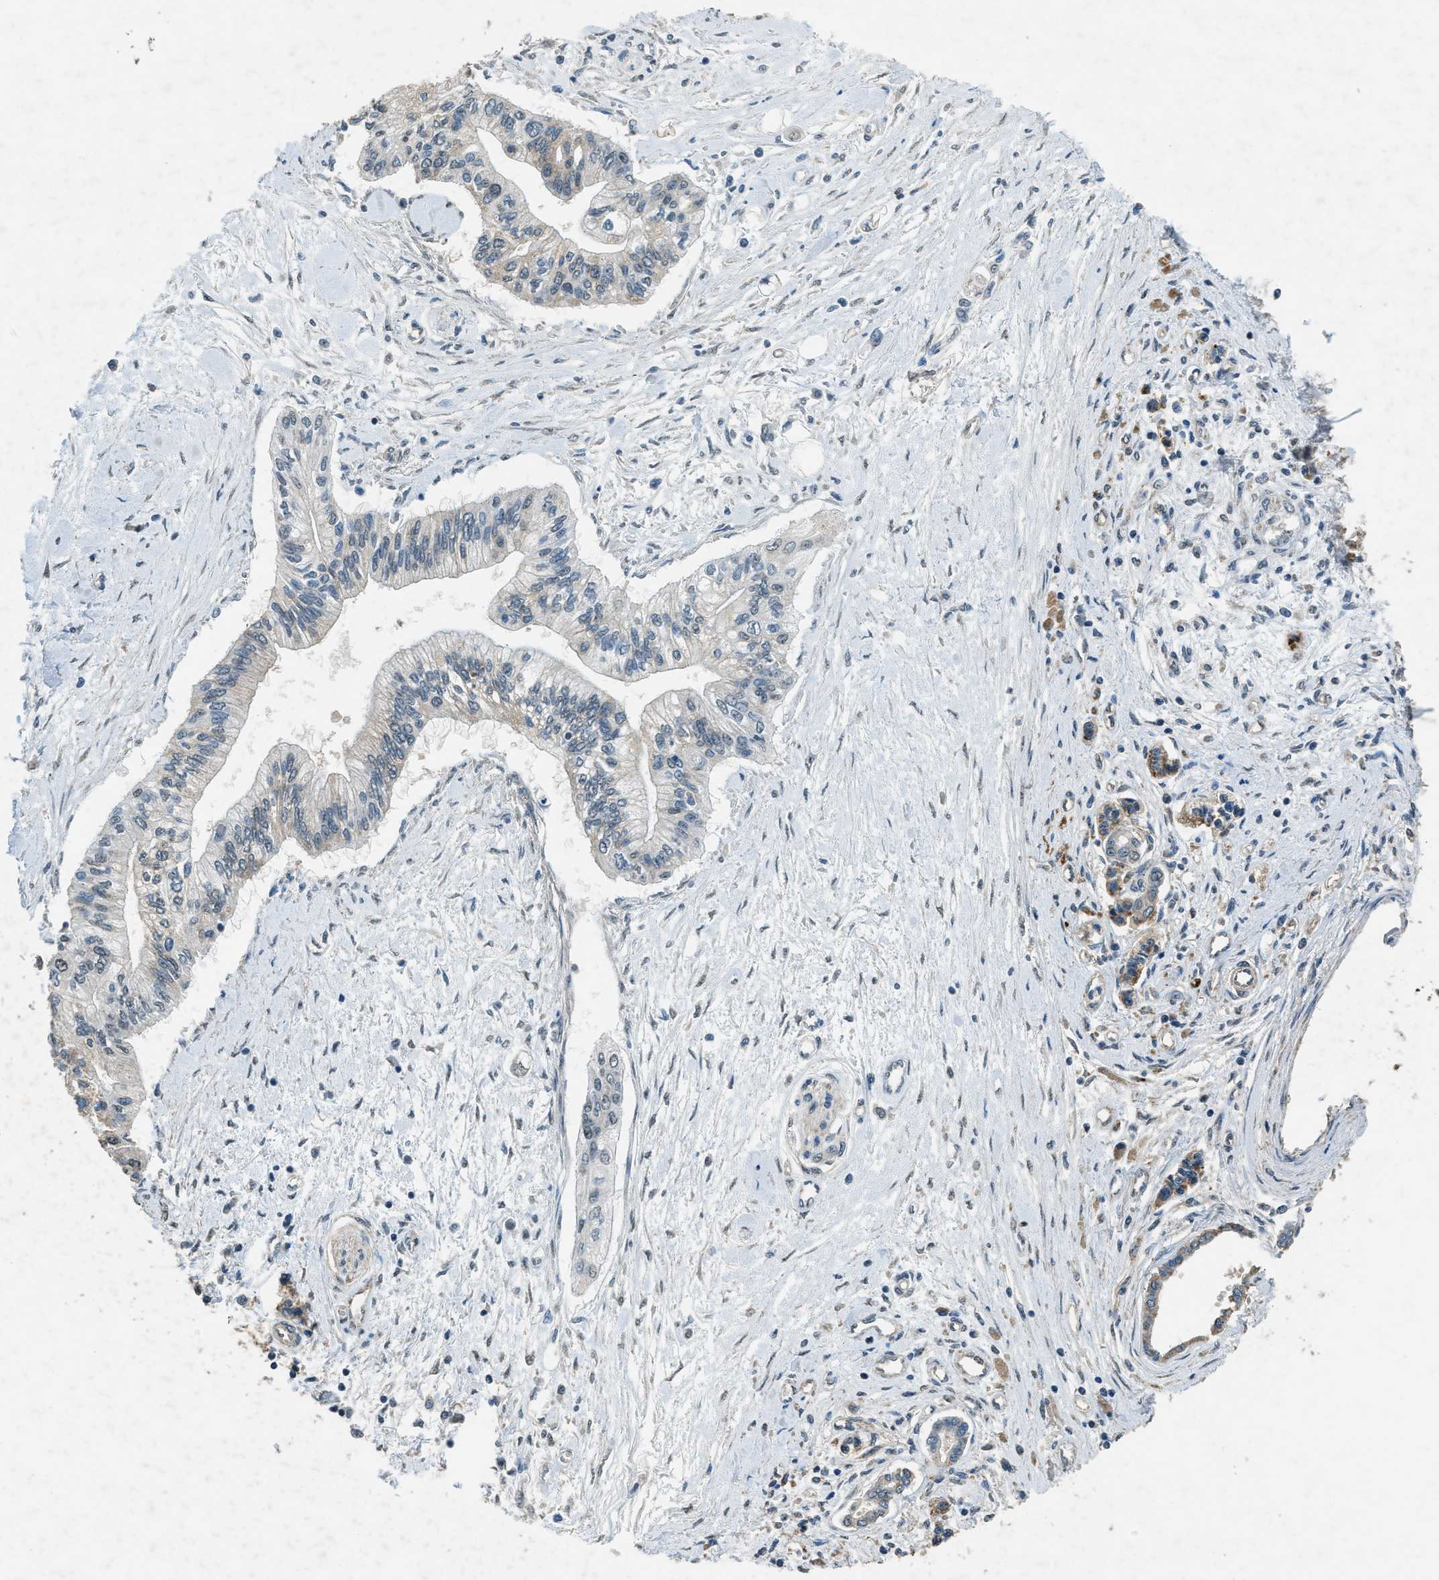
{"staining": {"intensity": "weak", "quantity": "<25%", "location": "cytoplasmic/membranous"}, "tissue": "pancreatic cancer", "cell_type": "Tumor cells", "image_type": "cancer", "snomed": [{"axis": "morphology", "description": "Adenocarcinoma, NOS"}, {"axis": "topography", "description": "Pancreas"}], "caption": "DAB (3,3'-diaminobenzidine) immunohistochemical staining of human adenocarcinoma (pancreatic) displays no significant positivity in tumor cells. (Brightfield microscopy of DAB (3,3'-diaminobenzidine) immunohistochemistry at high magnification).", "gene": "SALL3", "patient": {"sex": "female", "age": 77}}